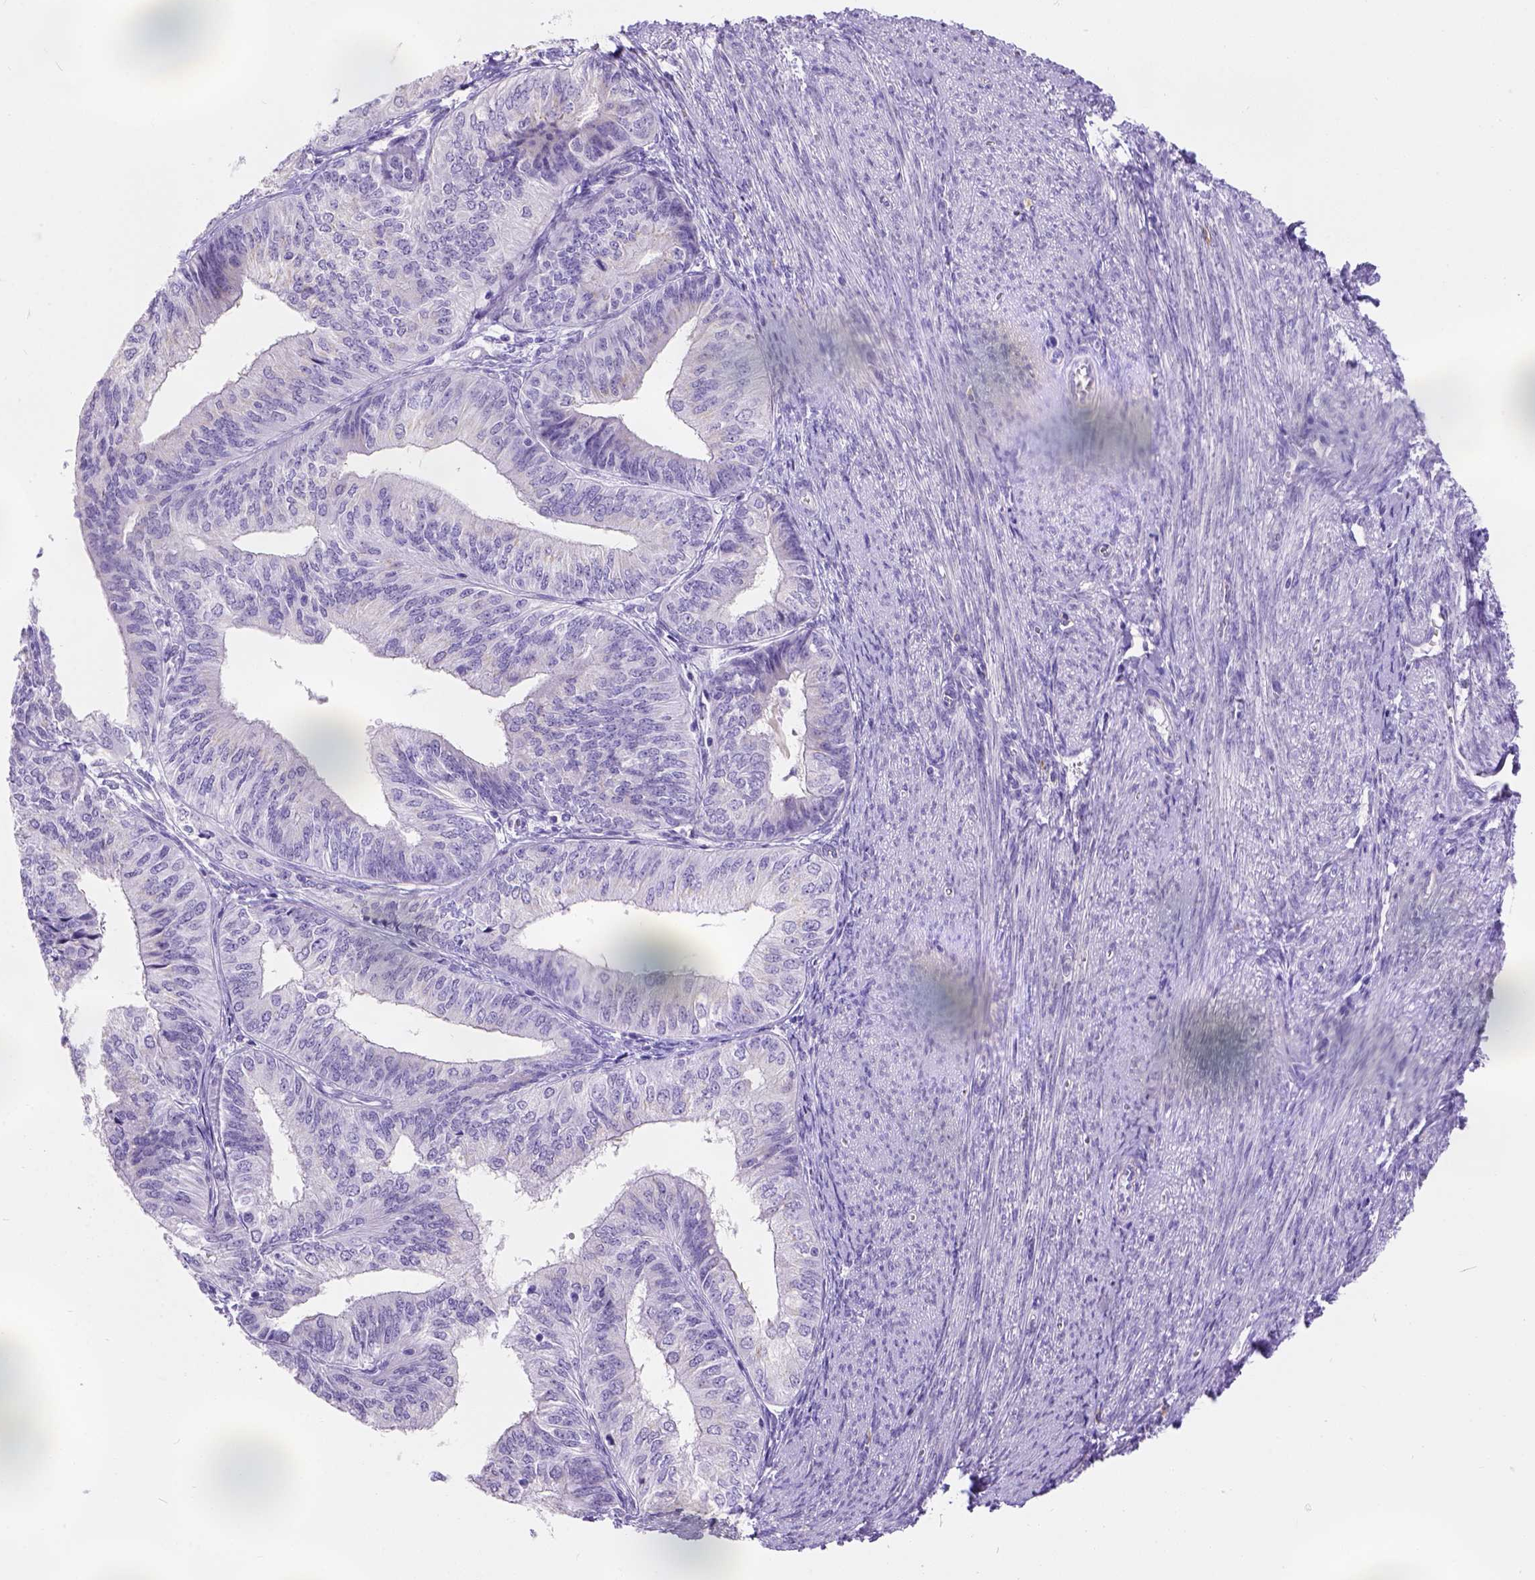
{"staining": {"intensity": "negative", "quantity": "none", "location": "none"}, "tissue": "endometrial cancer", "cell_type": "Tumor cells", "image_type": "cancer", "snomed": [{"axis": "morphology", "description": "Adenocarcinoma, NOS"}, {"axis": "topography", "description": "Endometrium"}], "caption": "An immunohistochemistry image of endometrial cancer (adenocarcinoma) is shown. There is no staining in tumor cells of endometrial cancer (adenocarcinoma).", "gene": "PHF7", "patient": {"sex": "female", "age": 58}}